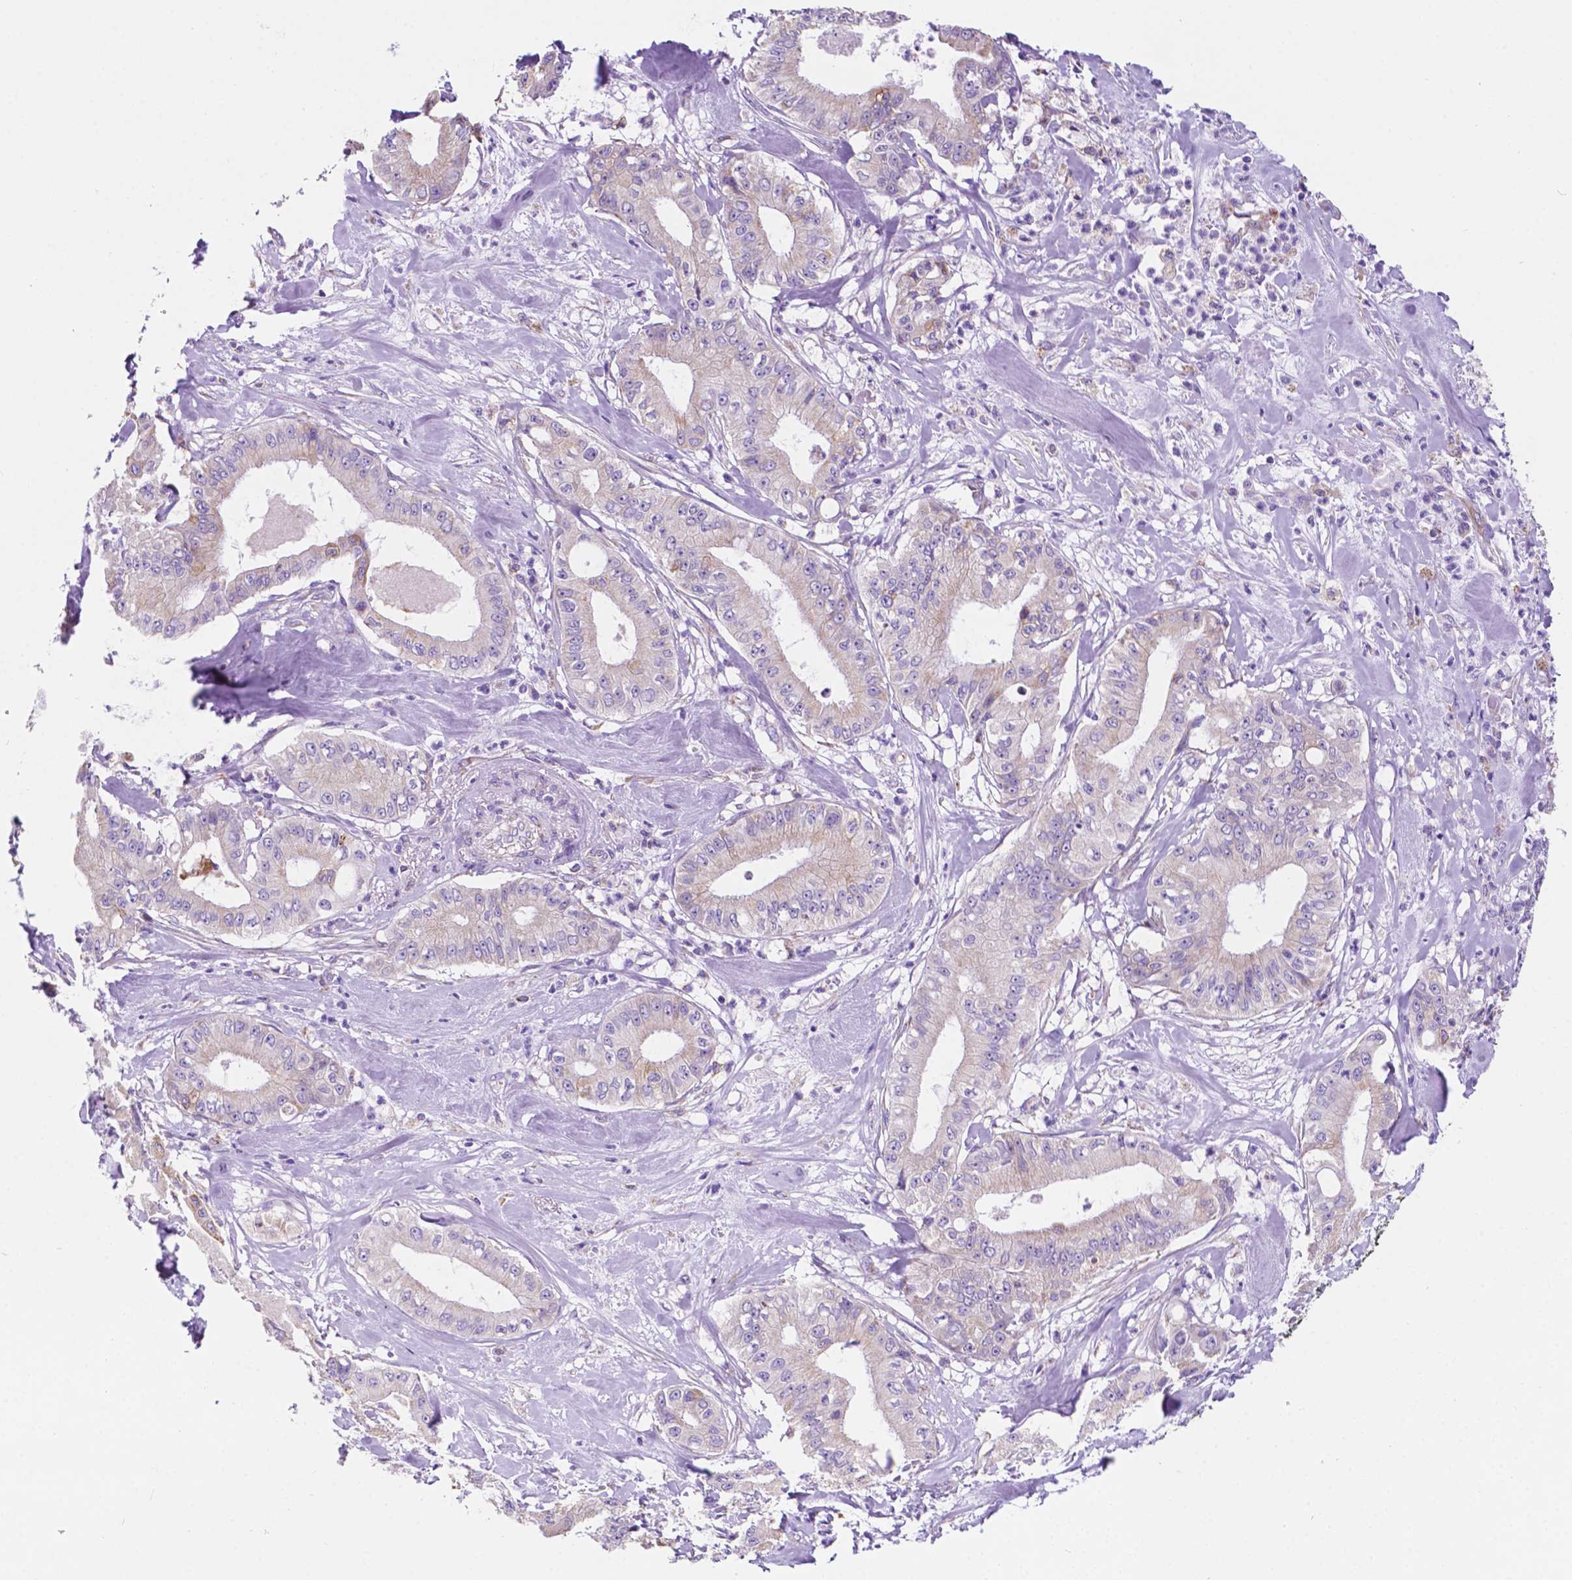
{"staining": {"intensity": "negative", "quantity": "none", "location": "none"}, "tissue": "pancreatic cancer", "cell_type": "Tumor cells", "image_type": "cancer", "snomed": [{"axis": "morphology", "description": "Adenocarcinoma, NOS"}, {"axis": "topography", "description": "Pancreas"}], "caption": "This is a micrograph of IHC staining of pancreatic cancer, which shows no expression in tumor cells.", "gene": "TRPV5", "patient": {"sex": "male", "age": 71}}